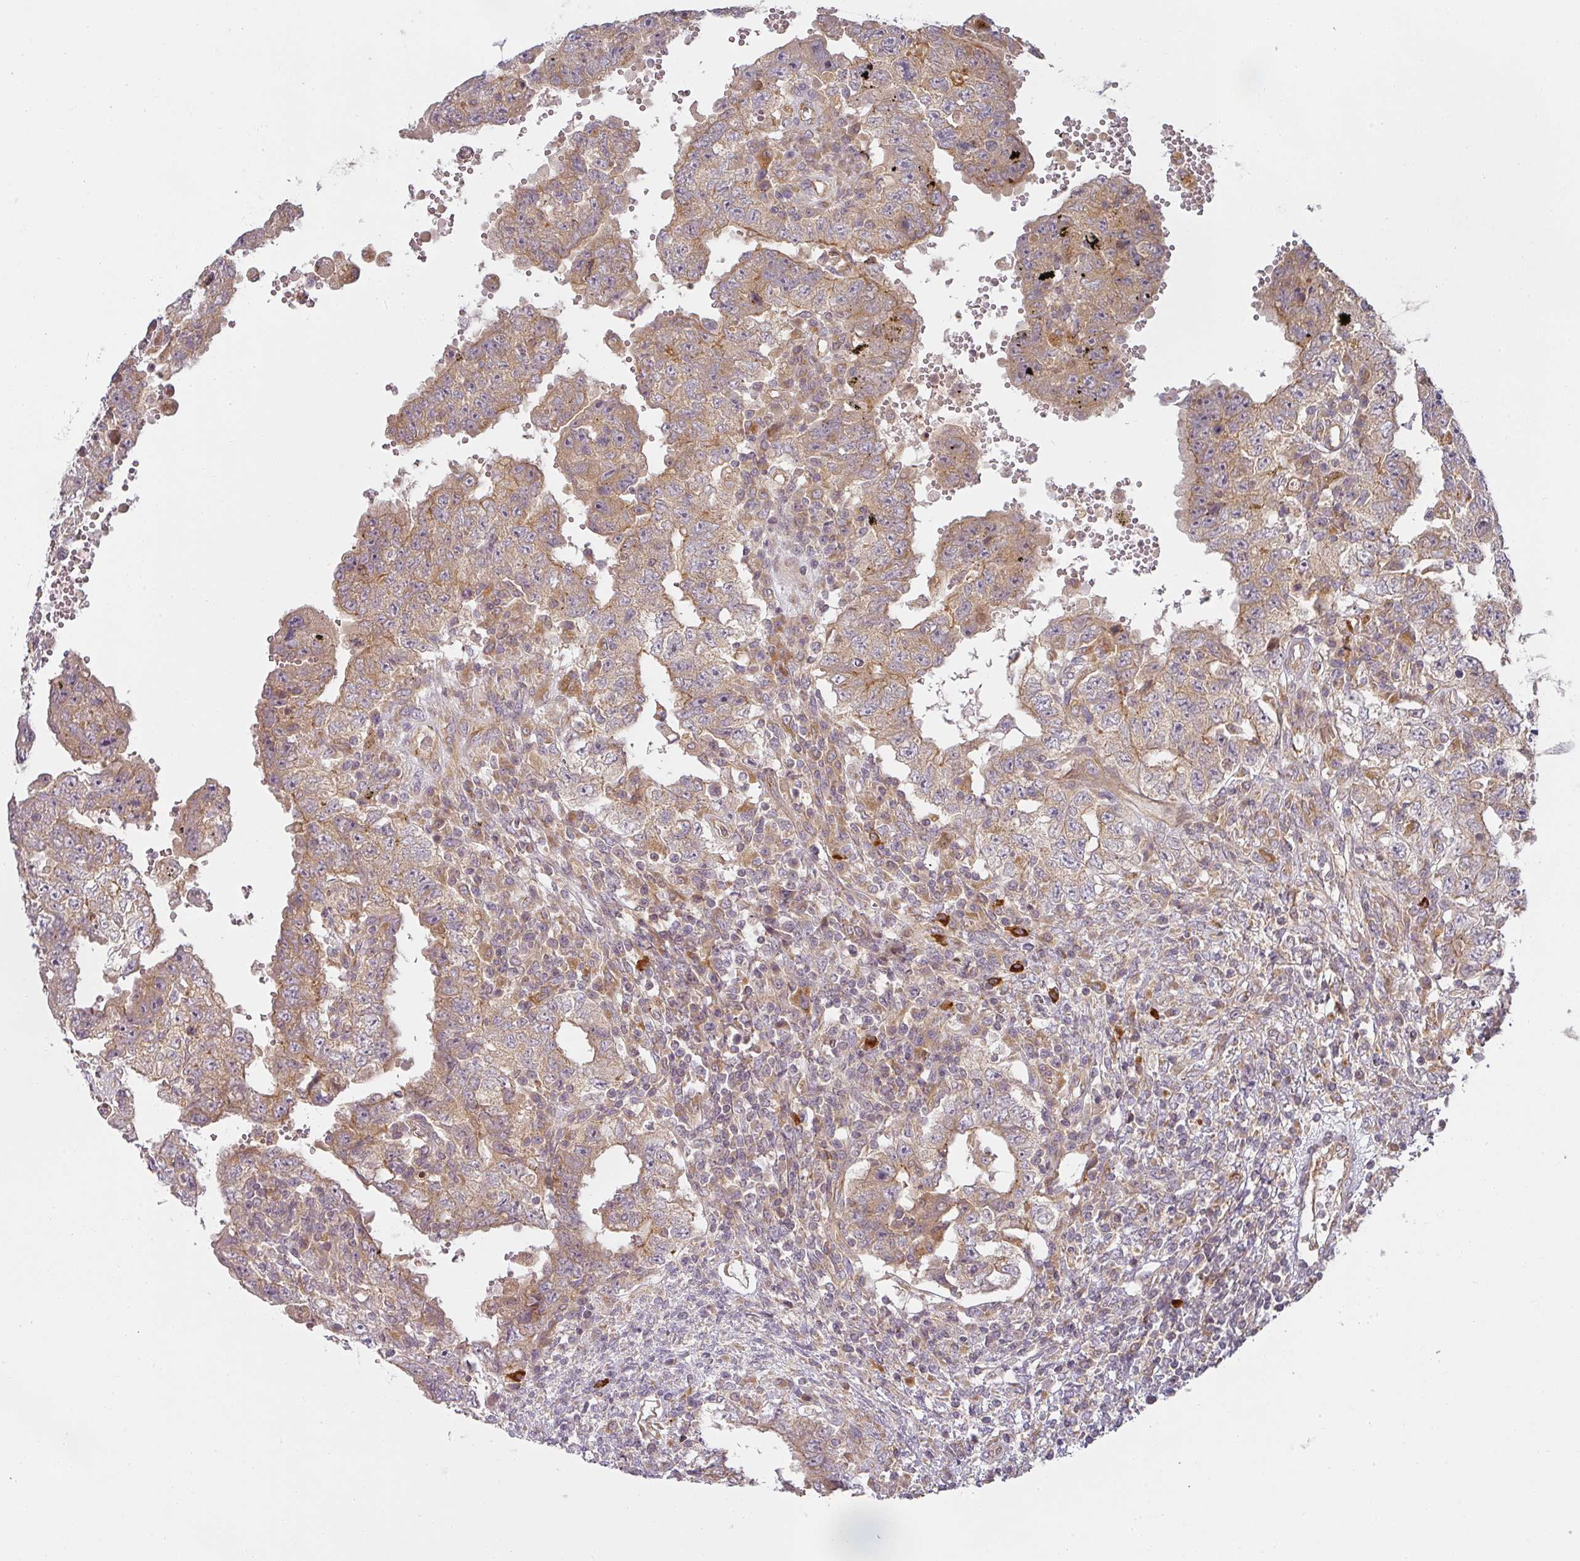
{"staining": {"intensity": "weak", "quantity": "25%-75%", "location": "cytoplasmic/membranous"}, "tissue": "testis cancer", "cell_type": "Tumor cells", "image_type": "cancer", "snomed": [{"axis": "morphology", "description": "Carcinoma, Embryonal, NOS"}, {"axis": "topography", "description": "Testis"}], "caption": "A histopathology image of human testis embryonal carcinoma stained for a protein demonstrates weak cytoplasmic/membranous brown staining in tumor cells. (Brightfield microscopy of DAB IHC at high magnification).", "gene": "CNOT1", "patient": {"sex": "male", "age": 26}}